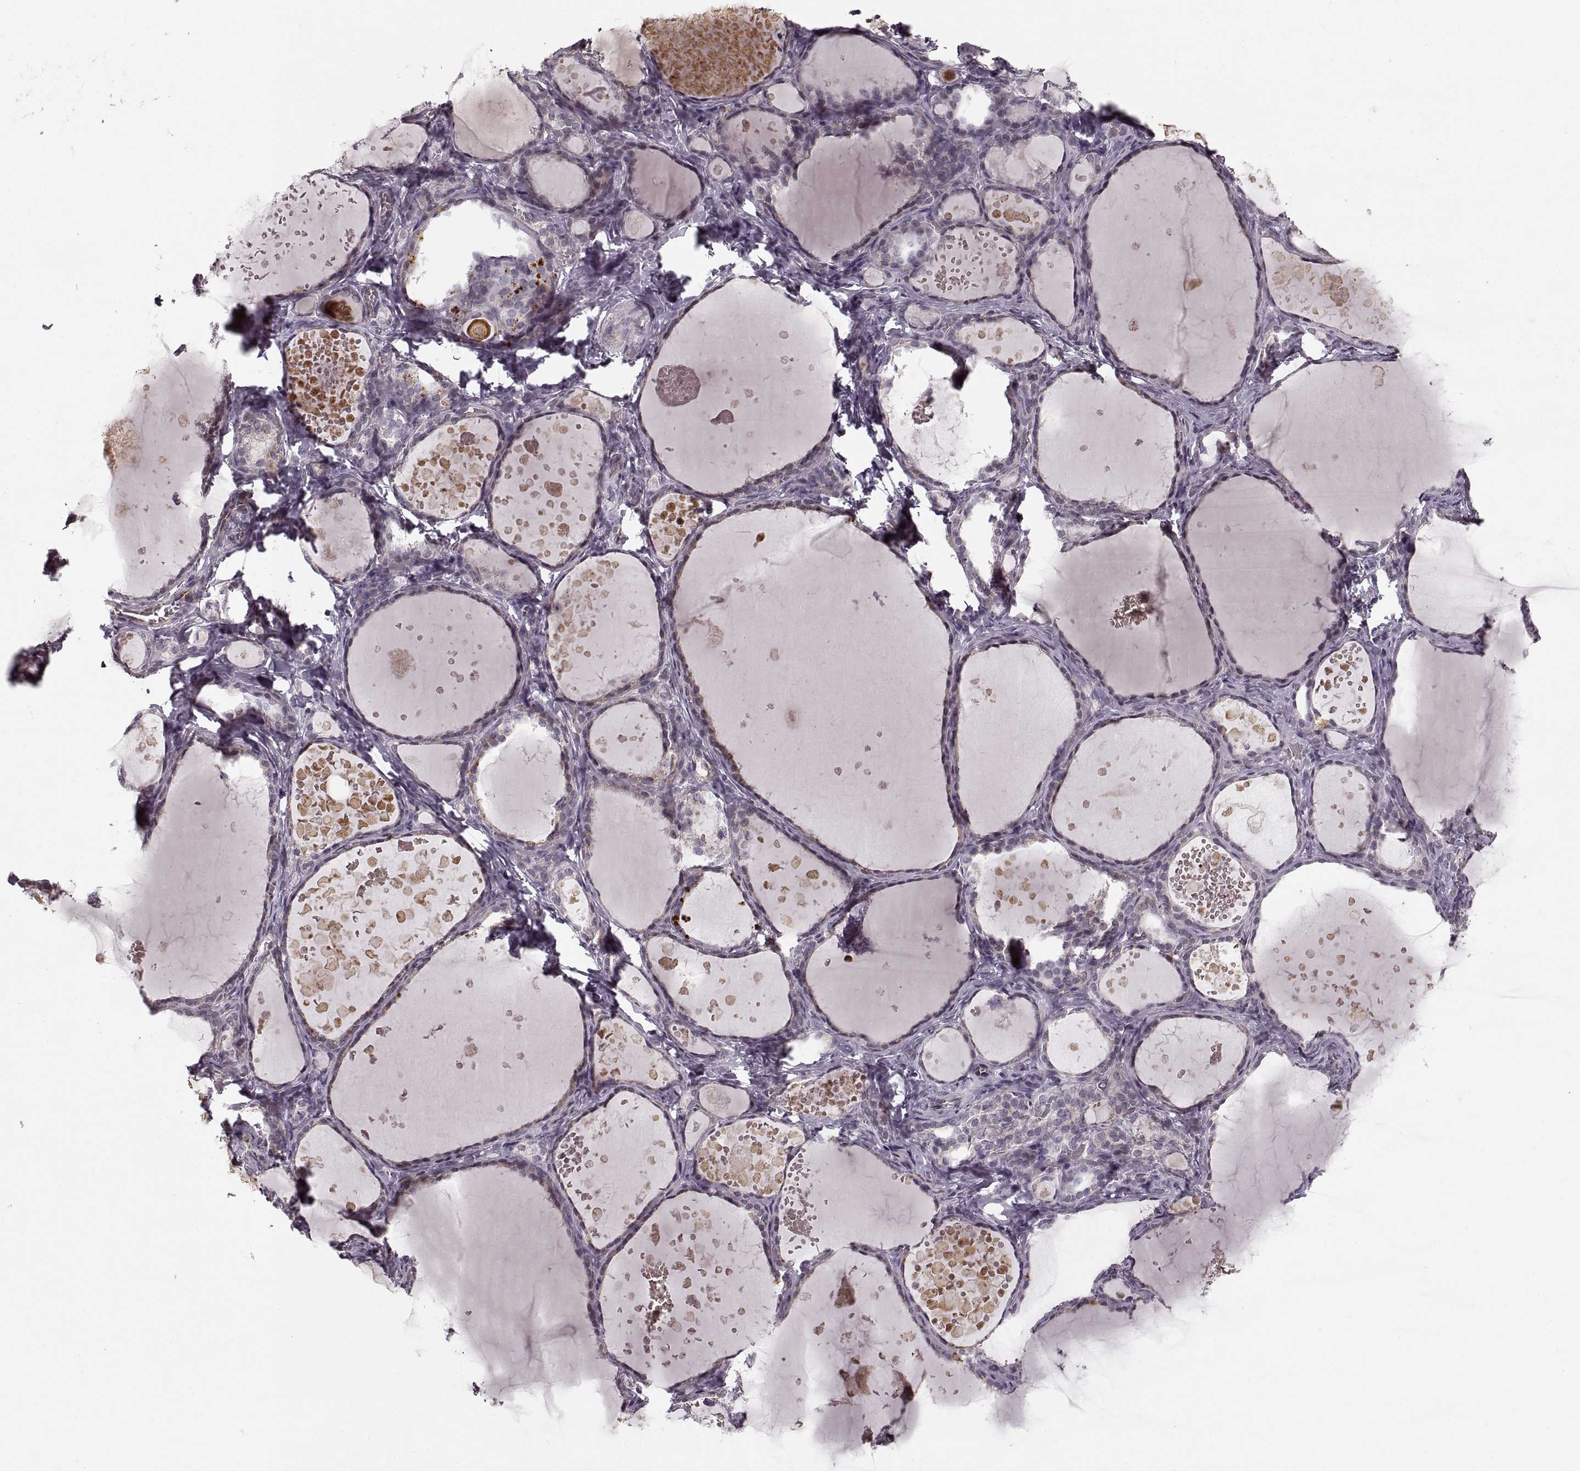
{"staining": {"intensity": "negative", "quantity": "none", "location": "none"}, "tissue": "thyroid gland", "cell_type": "Glandular cells", "image_type": "normal", "snomed": [{"axis": "morphology", "description": "Normal tissue, NOS"}, {"axis": "topography", "description": "Thyroid gland"}], "caption": "IHC histopathology image of benign thyroid gland: thyroid gland stained with DAB (3,3'-diaminobenzidine) demonstrates no significant protein positivity in glandular cells.", "gene": "ASIC3", "patient": {"sex": "female", "age": 56}}